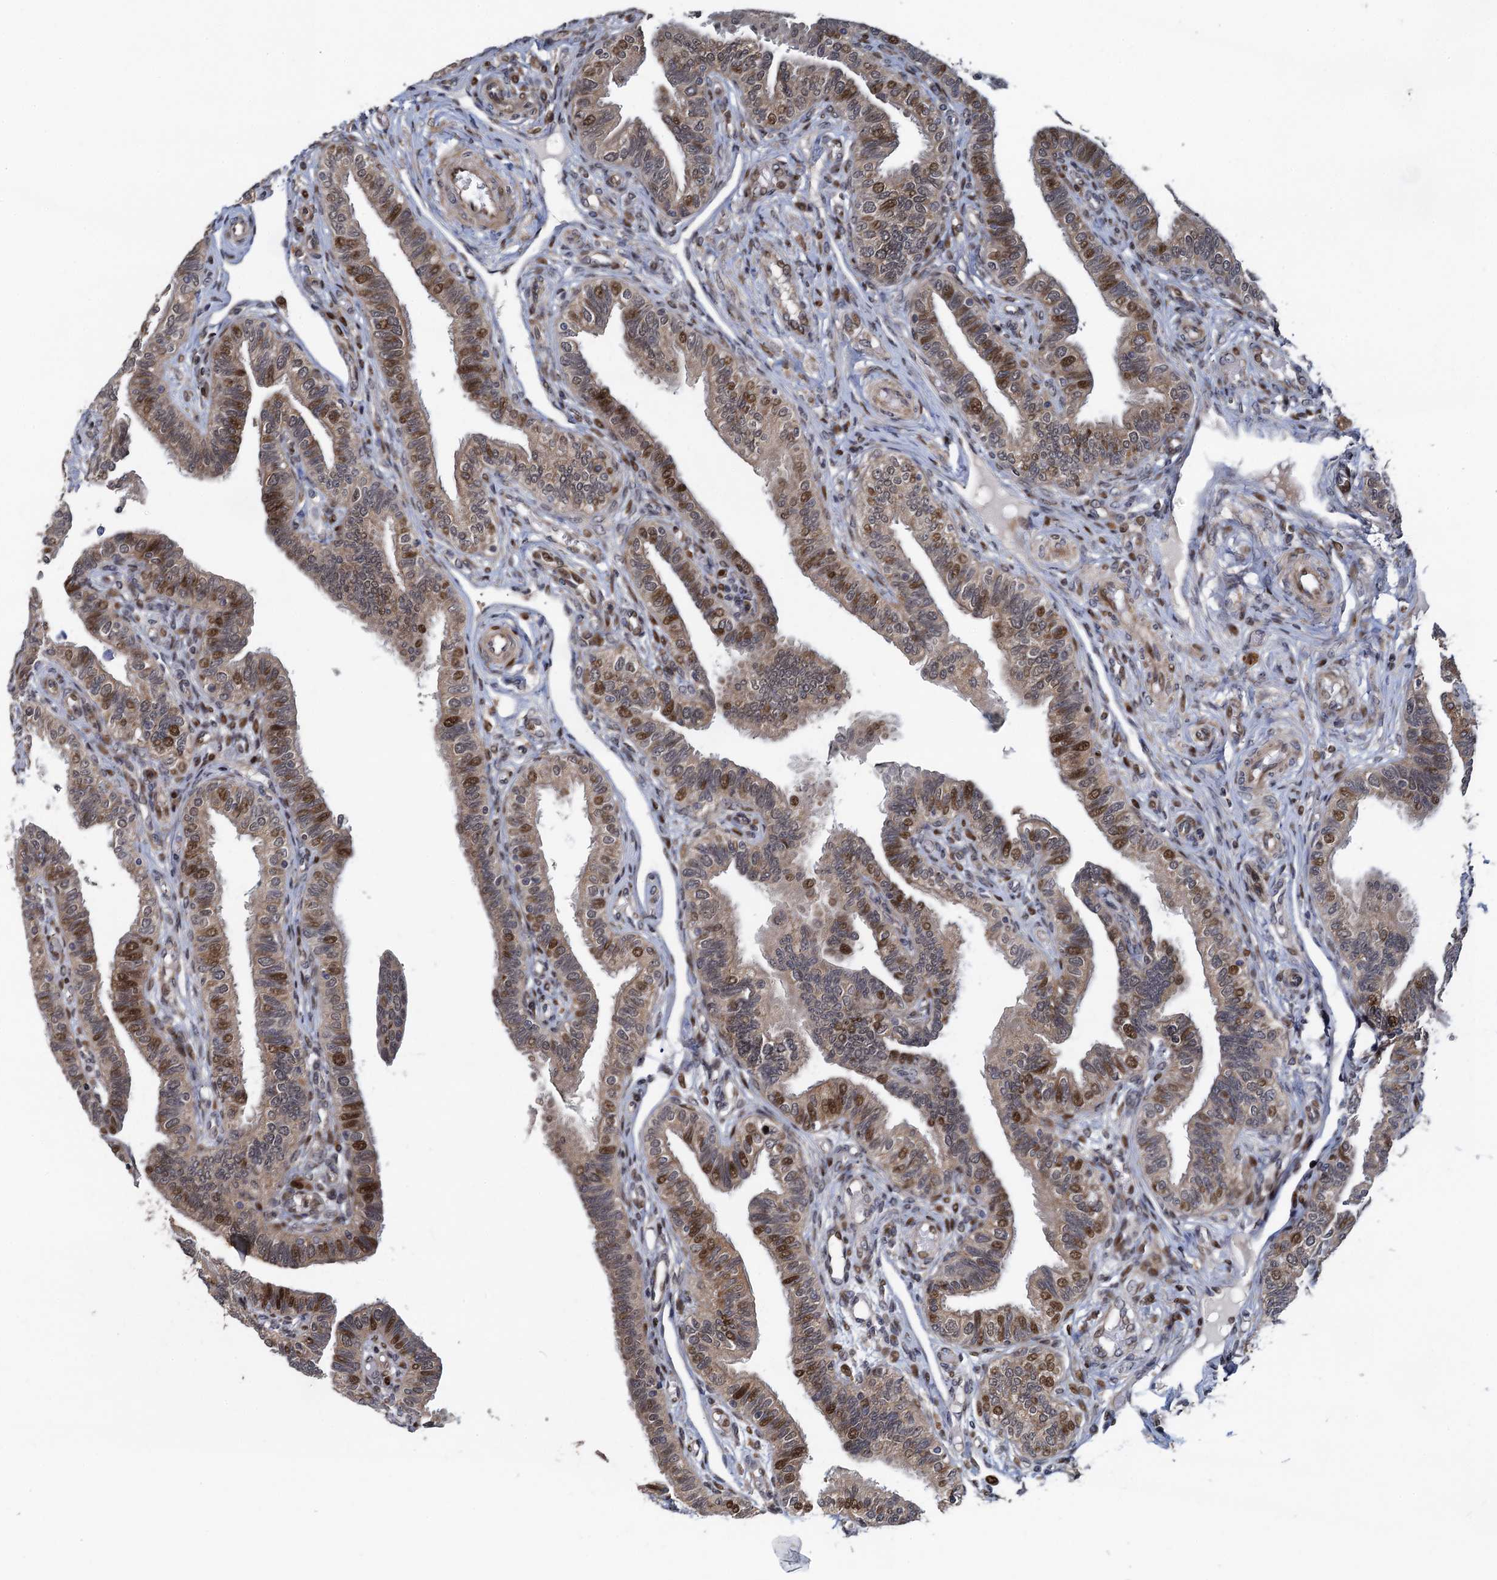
{"staining": {"intensity": "moderate", "quantity": "25%-75%", "location": "cytoplasmic/membranous,nuclear"}, "tissue": "fallopian tube", "cell_type": "Glandular cells", "image_type": "normal", "snomed": [{"axis": "morphology", "description": "Normal tissue, NOS"}, {"axis": "topography", "description": "Fallopian tube"}], "caption": "The image shows staining of benign fallopian tube, revealing moderate cytoplasmic/membranous,nuclear protein staining (brown color) within glandular cells.", "gene": "ATOSA", "patient": {"sex": "female", "age": 39}}